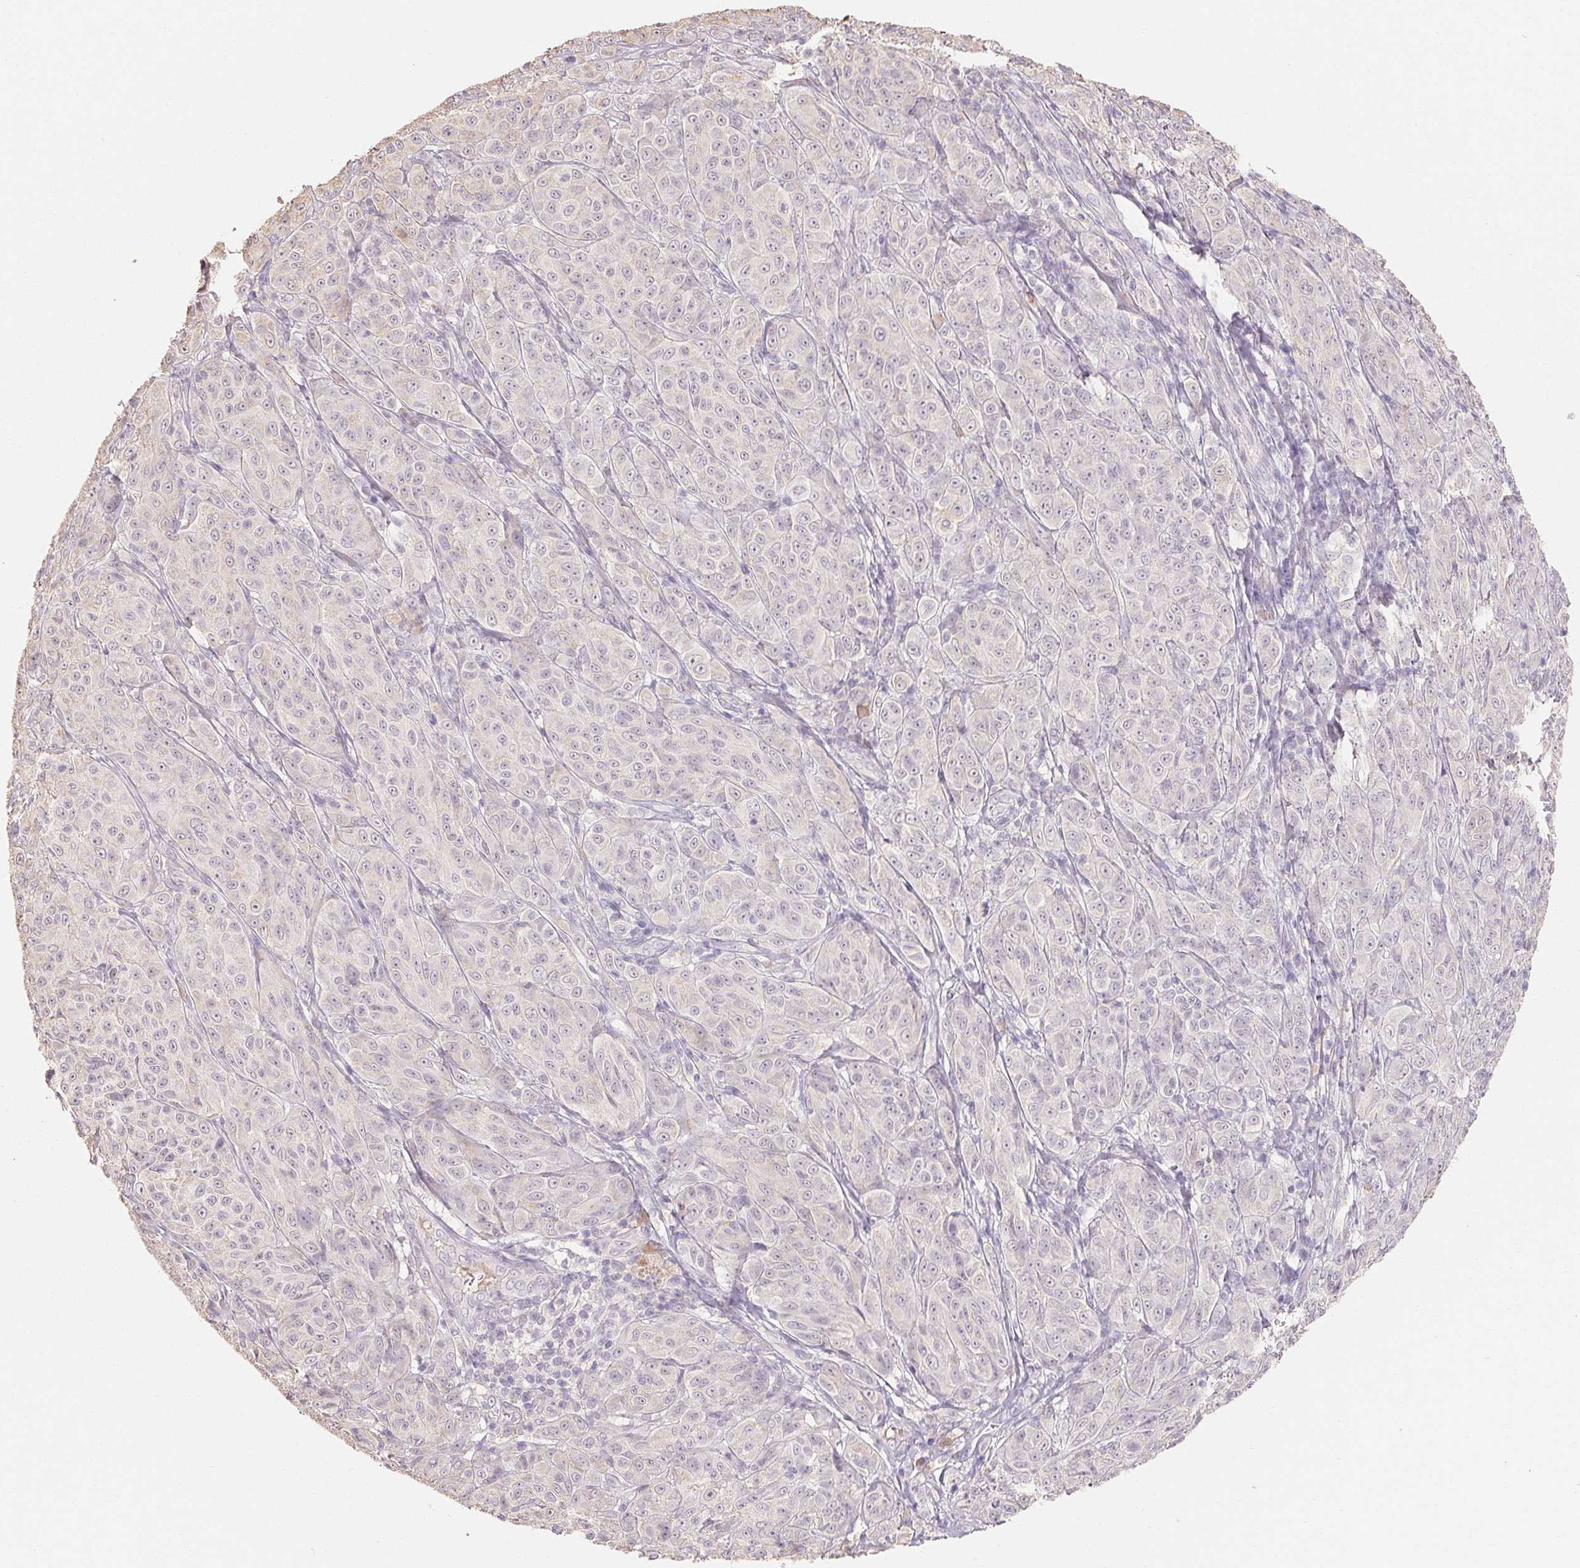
{"staining": {"intensity": "negative", "quantity": "none", "location": "none"}, "tissue": "melanoma", "cell_type": "Tumor cells", "image_type": "cancer", "snomed": [{"axis": "morphology", "description": "Malignant melanoma, NOS"}, {"axis": "topography", "description": "Skin"}], "caption": "Melanoma was stained to show a protein in brown. There is no significant positivity in tumor cells. (DAB immunohistochemistry (IHC) visualized using brightfield microscopy, high magnification).", "gene": "MAP7D2", "patient": {"sex": "male", "age": 89}}